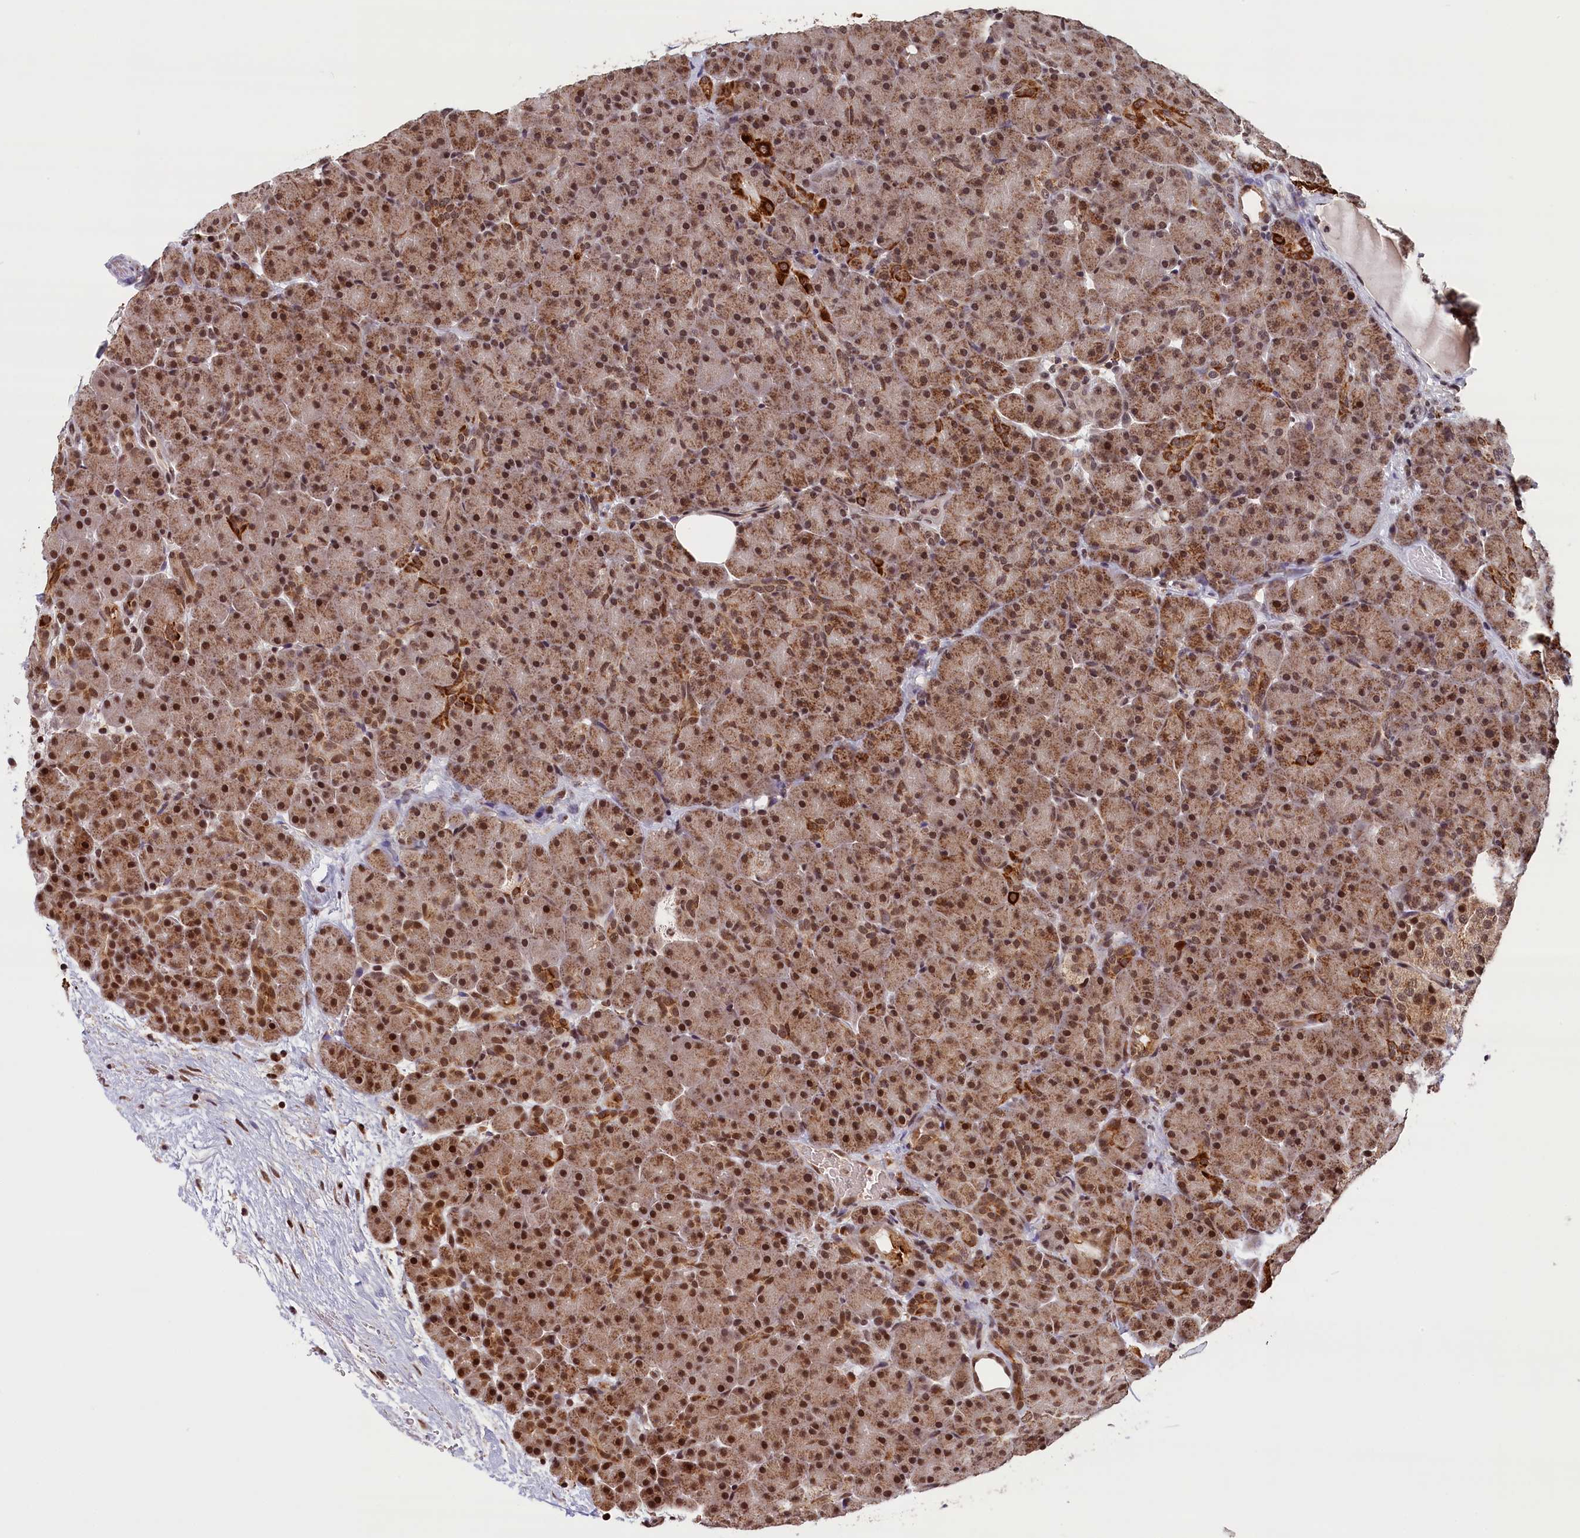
{"staining": {"intensity": "moderate", "quantity": "25%-75%", "location": "cytoplasmic/membranous,nuclear"}, "tissue": "pancreas", "cell_type": "Exocrine glandular cells", "image_type": "normal", "snomed": [{"axis": "morphology", "description": "Normal tissue, NOS"}, {"axis": "topography", "description": "Pancreas"}], "caption": "Immunohistochemistry micrograph of normal pancreas: pancreas stained using IHC reveals medium levels of moderate protein expression localized specifically in the cytoplasmic/membranous,nuclear of exocrine glandular cells, appearing as a cytoplasmic/membranous,nuclear brown color.", "gene": "KCNK6", "patient": {"sex": "male", "age": 66}}